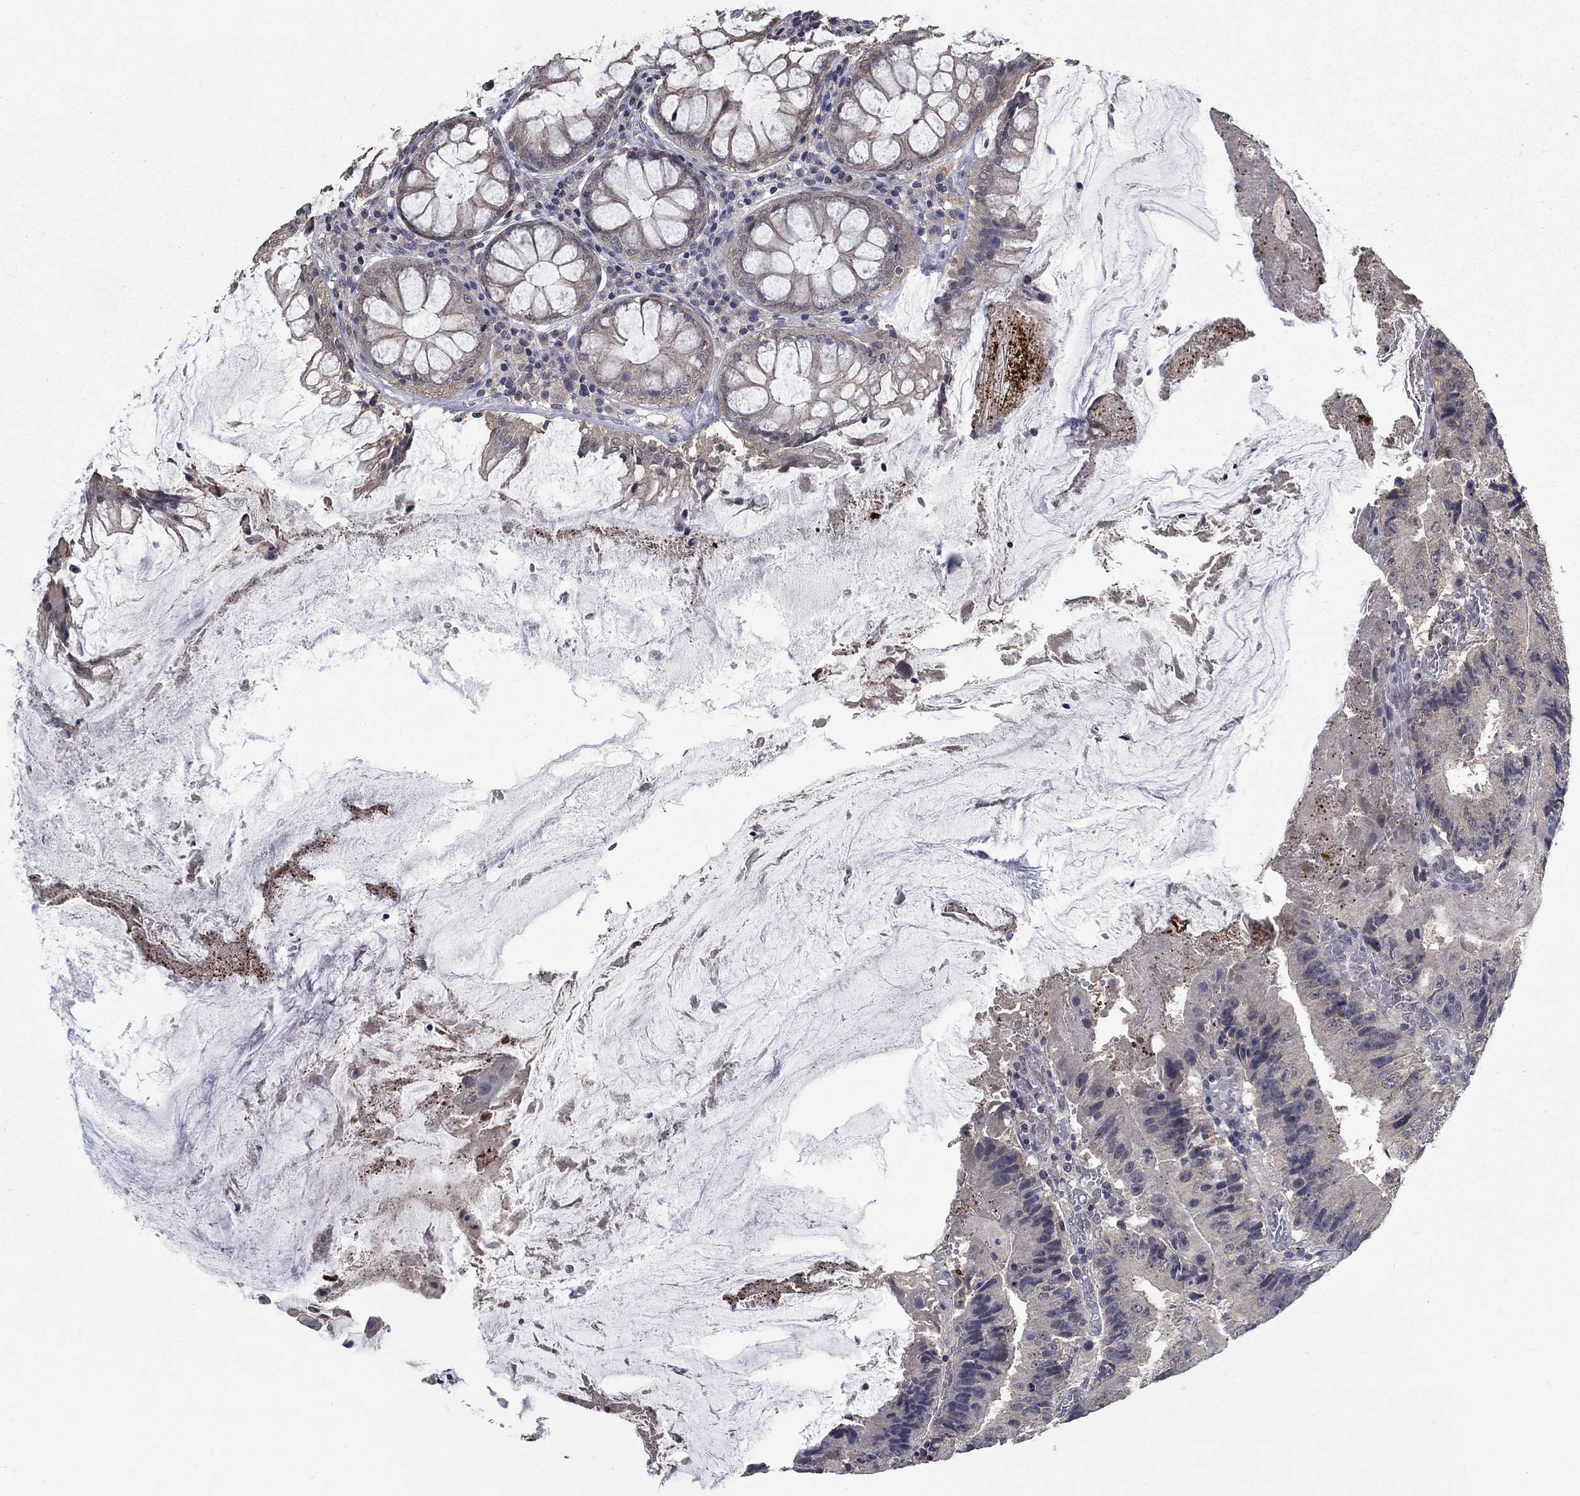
{"staining": {"intensity": "negative", "quantity": "none", "location": "none"}, "tissue": "colorectal cancer", "cell_type": "Tumor cells", "image_type": "cancer", "snomed": [{"axis": "morphology", "description": "Adenocarcinoma, NOS"}, {"axis": "topography", "description": "Colon"}], "caption": "This is an IHC image of human colorectal cancer. There is no expression in tumor cells.", "gene": "SPATA33", "patient": {"sex": "female", "age": 86}}